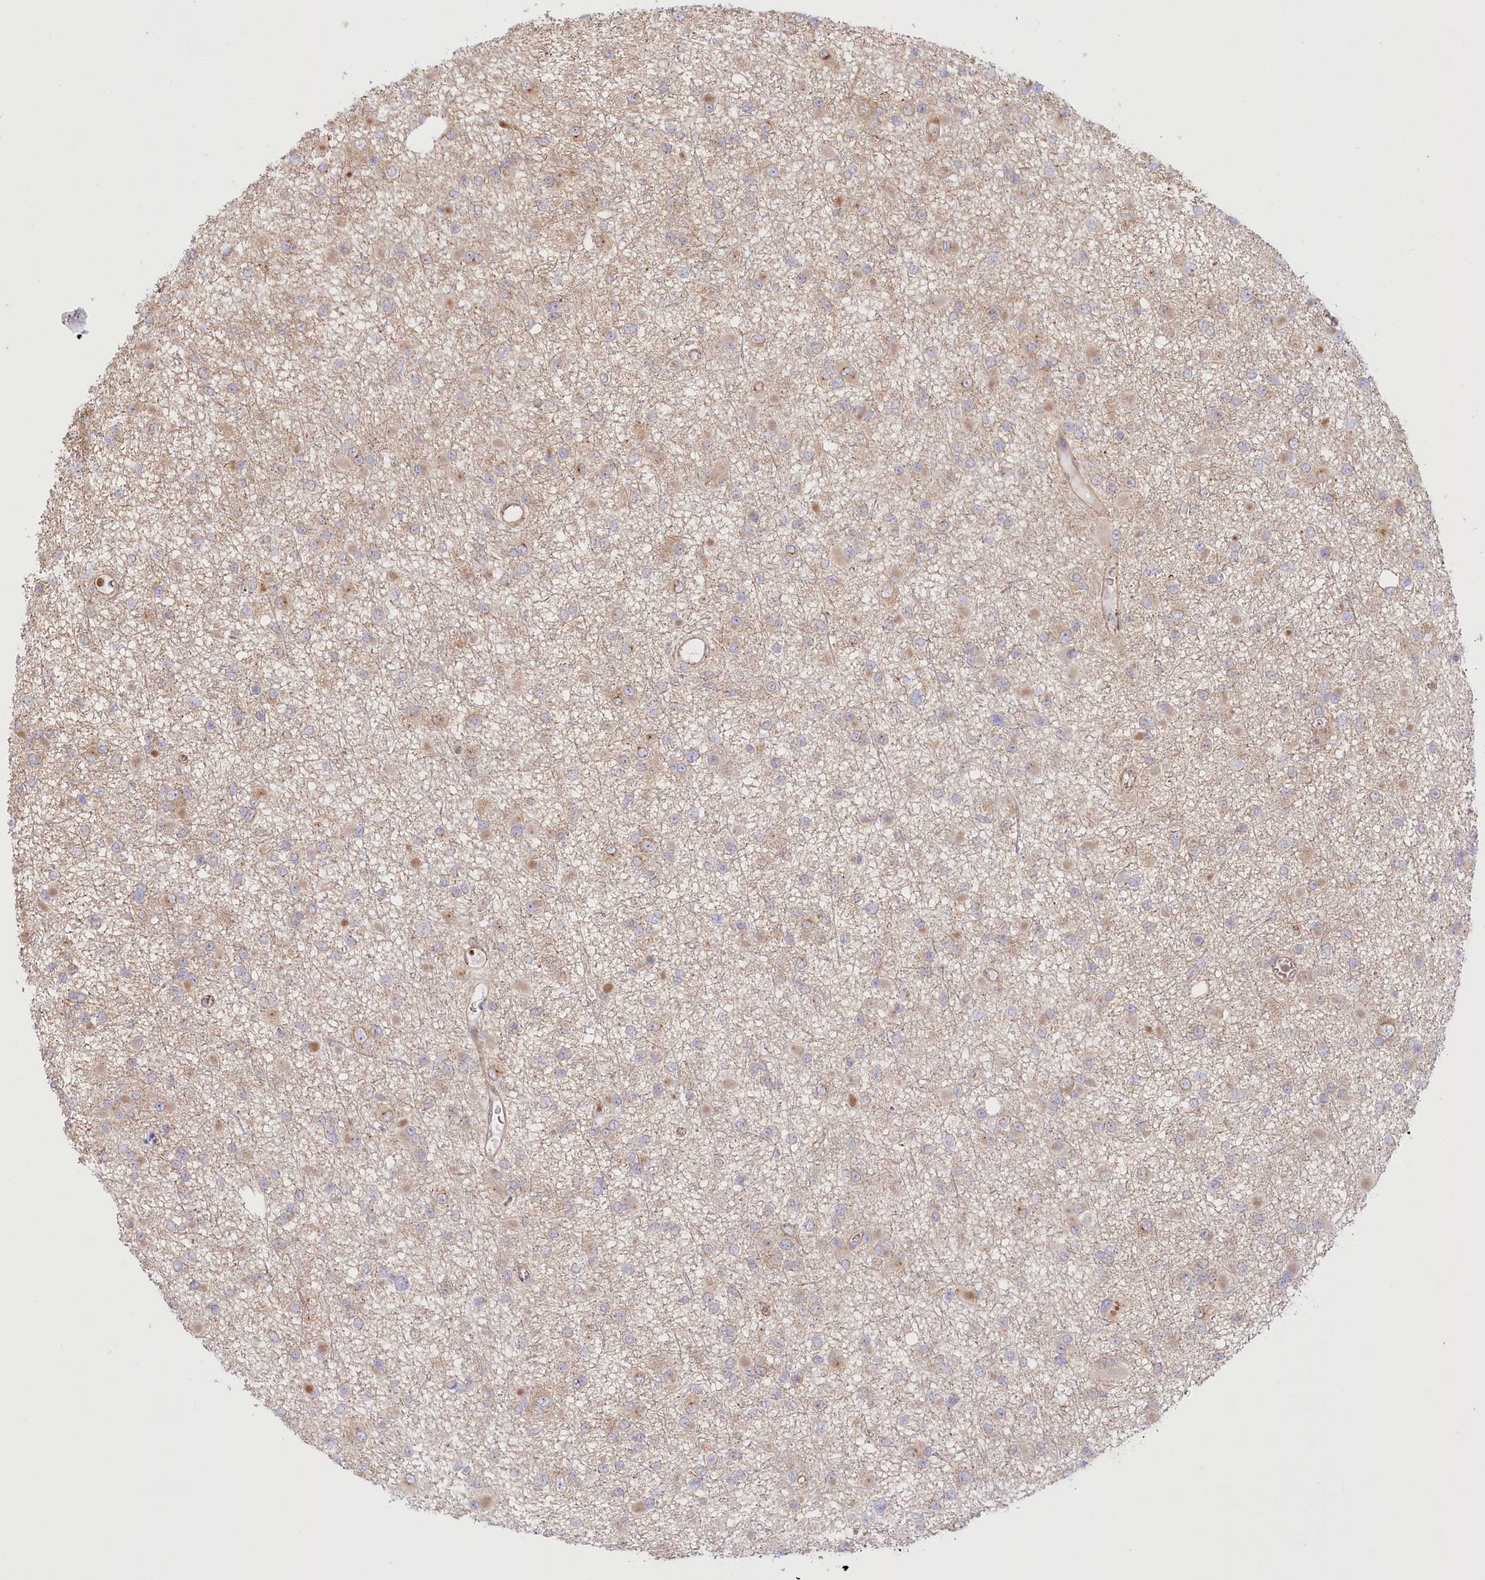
{"staining": {"intensity": "weak", "quantity": "<25%", "location": "cytoplasmic/membranous"}, "tissue": "glioma", "cell_type": "Tumor cells", "image_type": "cancer", "snomed": [{"axis": "morphology", "description": "Glioma, malignant, Low grade"}, {"axis": "topography", "description": "Brain"}], "caption": "DAB immunohistochemical staining of human glioma demonstrates no significant positivity in tumor cells. Nuclei are stained in blue.", "gene": "COMMD3", "patient": {"sex": "female", "age": 22}}